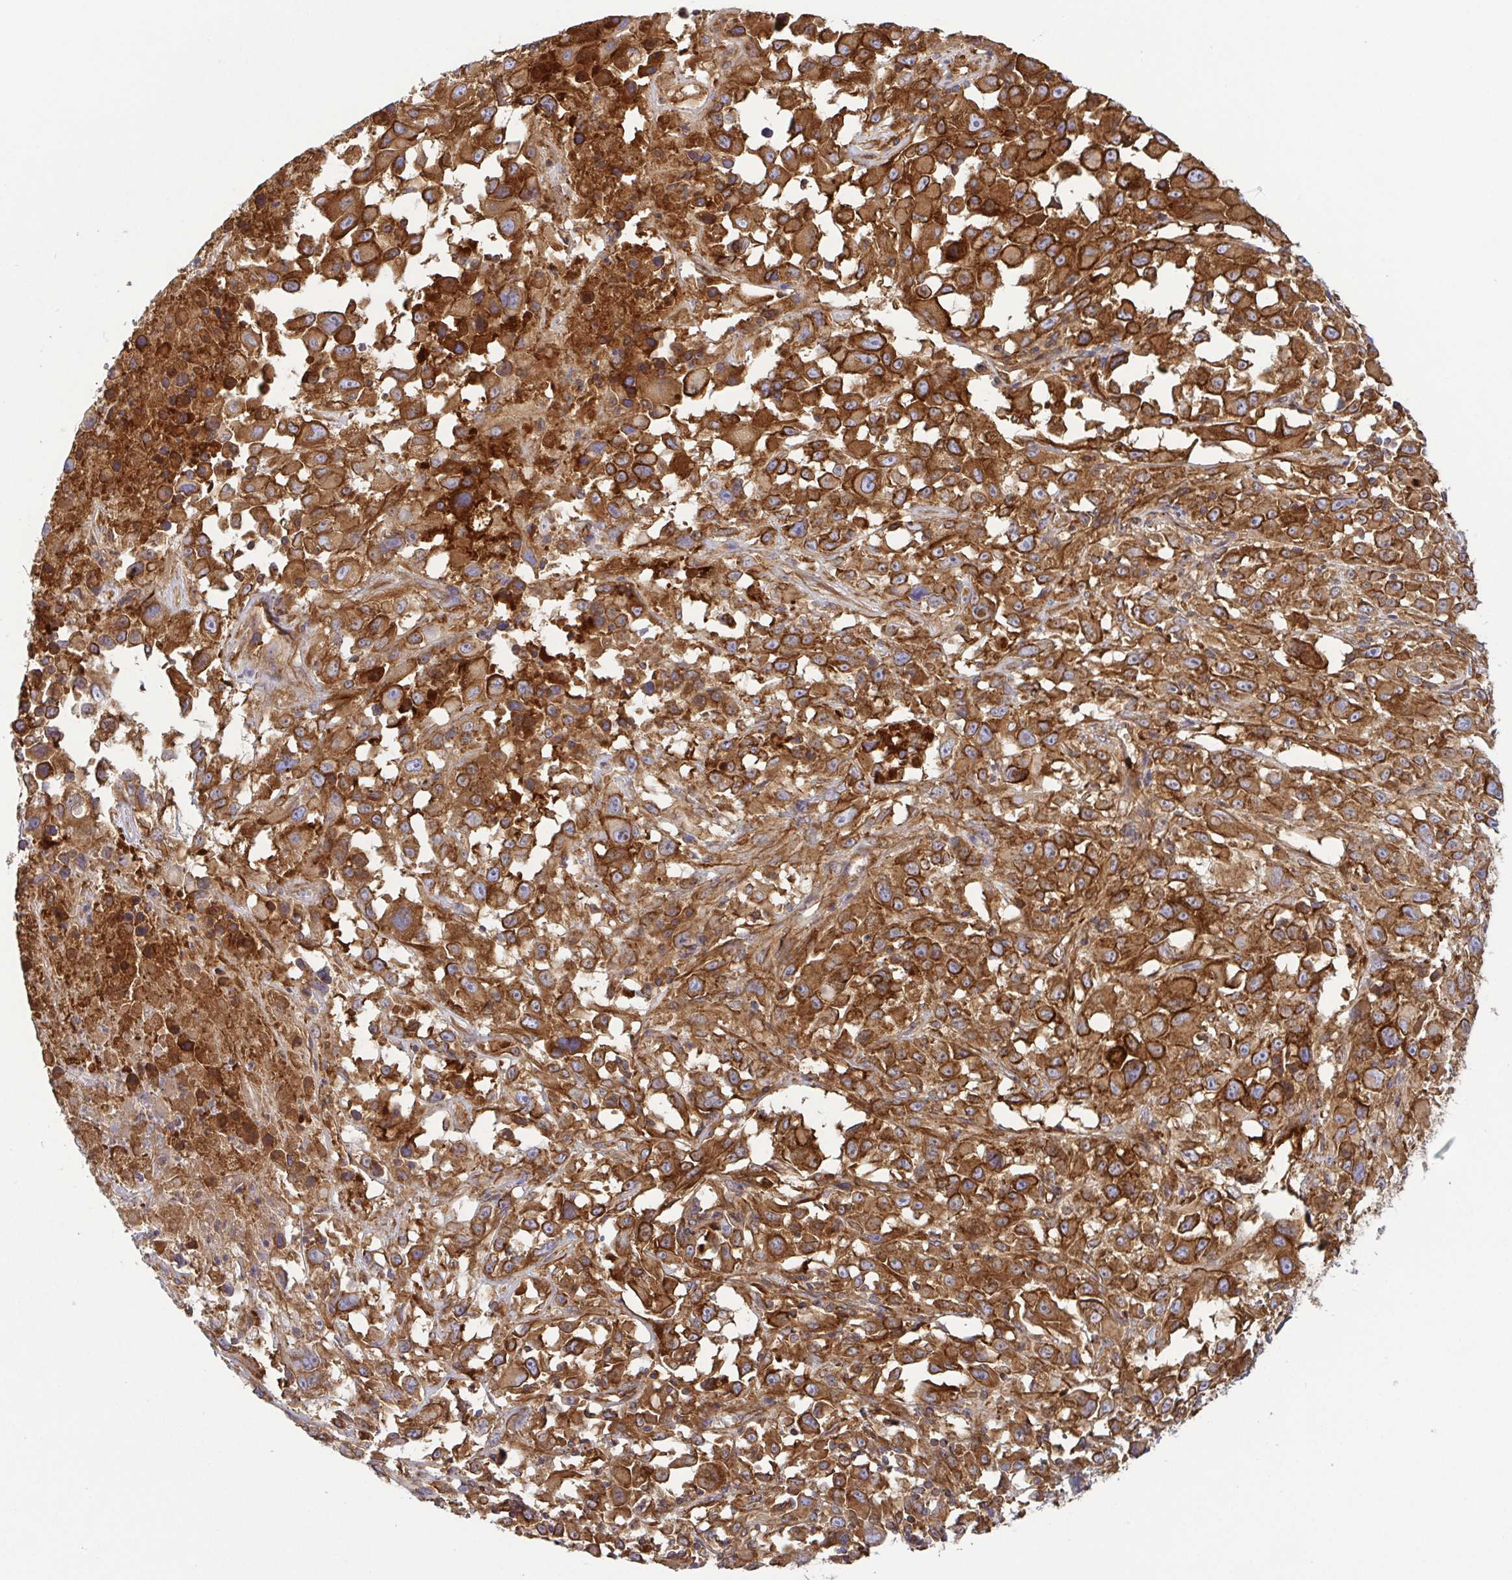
{"staining": {"intensity": "strong", "quantity": ">75%", "location": "cytoplasmic/membranous"}, "tissue": "melanoma", "cell_type": "Tumor cells", "image_type": "cancer", "snomed": [{"axis": "morphology", "description": "Malignant melanoma, Metastatic site"}, {"axis": "topography", "description": "Soft tissue"}], "caption": "A photomicrograph showing strong cytoplasmic/membranous staining in about >75% of tumor cells in malignant melanoma (metastatic site), as visualized by brown immunohistochemical staining.", "gene": "KIF5B", "patient": {"sex": "male", "age": 50}}